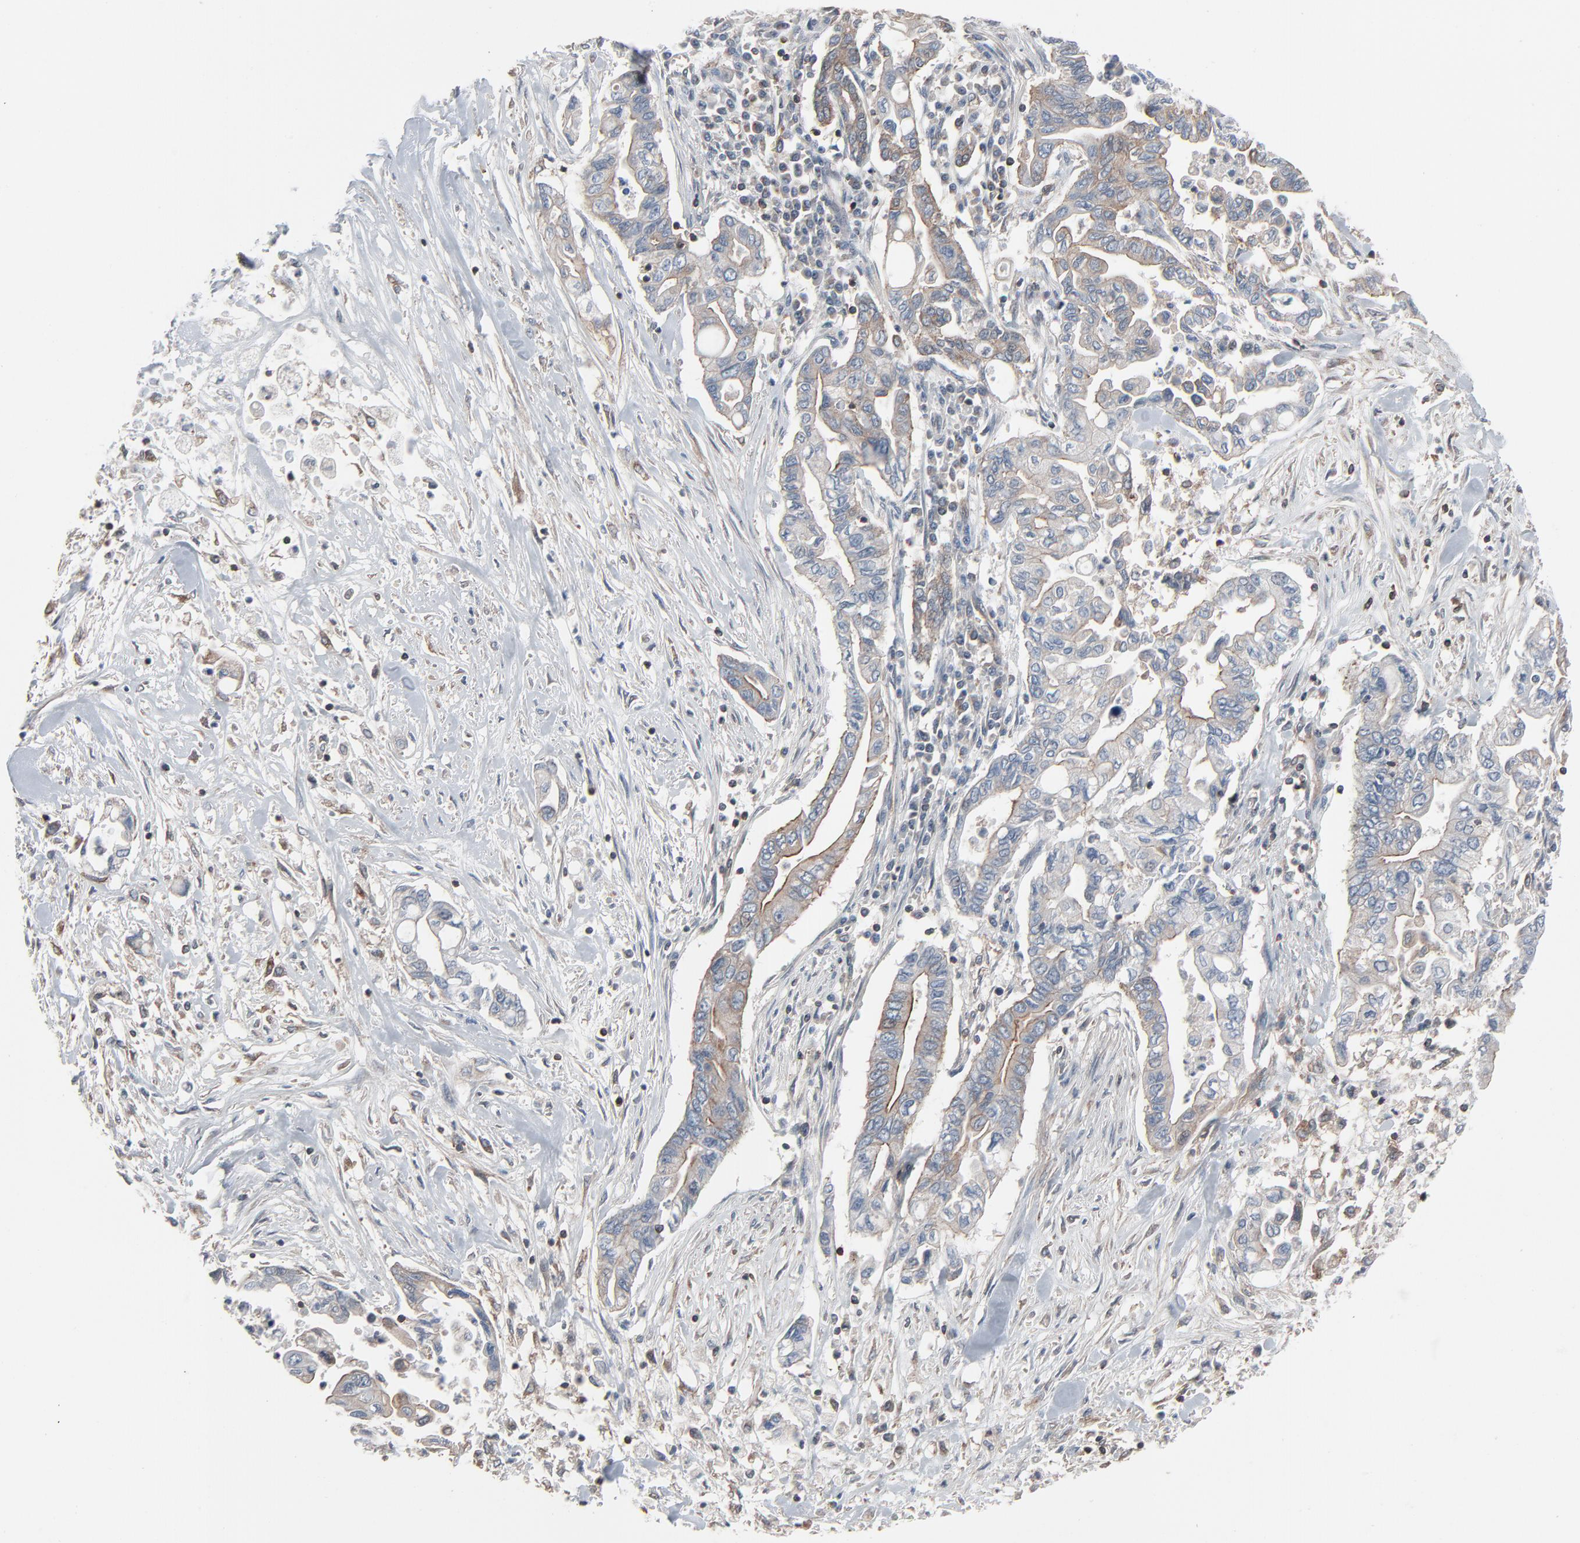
{"staining": {"intensity": "negative", "quantity": "none", "location": "none"}, "tissue": "pancreatic cancer", "cell_type": "Tumor cells", "image_type": "cancer", "snomed": [{"axis": "morphology", "description": "Adenocarcinoma, NOS"}, {"axis": "topography", "description": "Pancreas"}], "caption": "IHC micrograph of neoplastic tissue: pancreatic cancer stained with DAB (3,3'-diaminobenzidine) exhibits no significant protein expression in tumor cells.", "gene": "OPTN", "patient": {"sex": "female", "age": 57}}